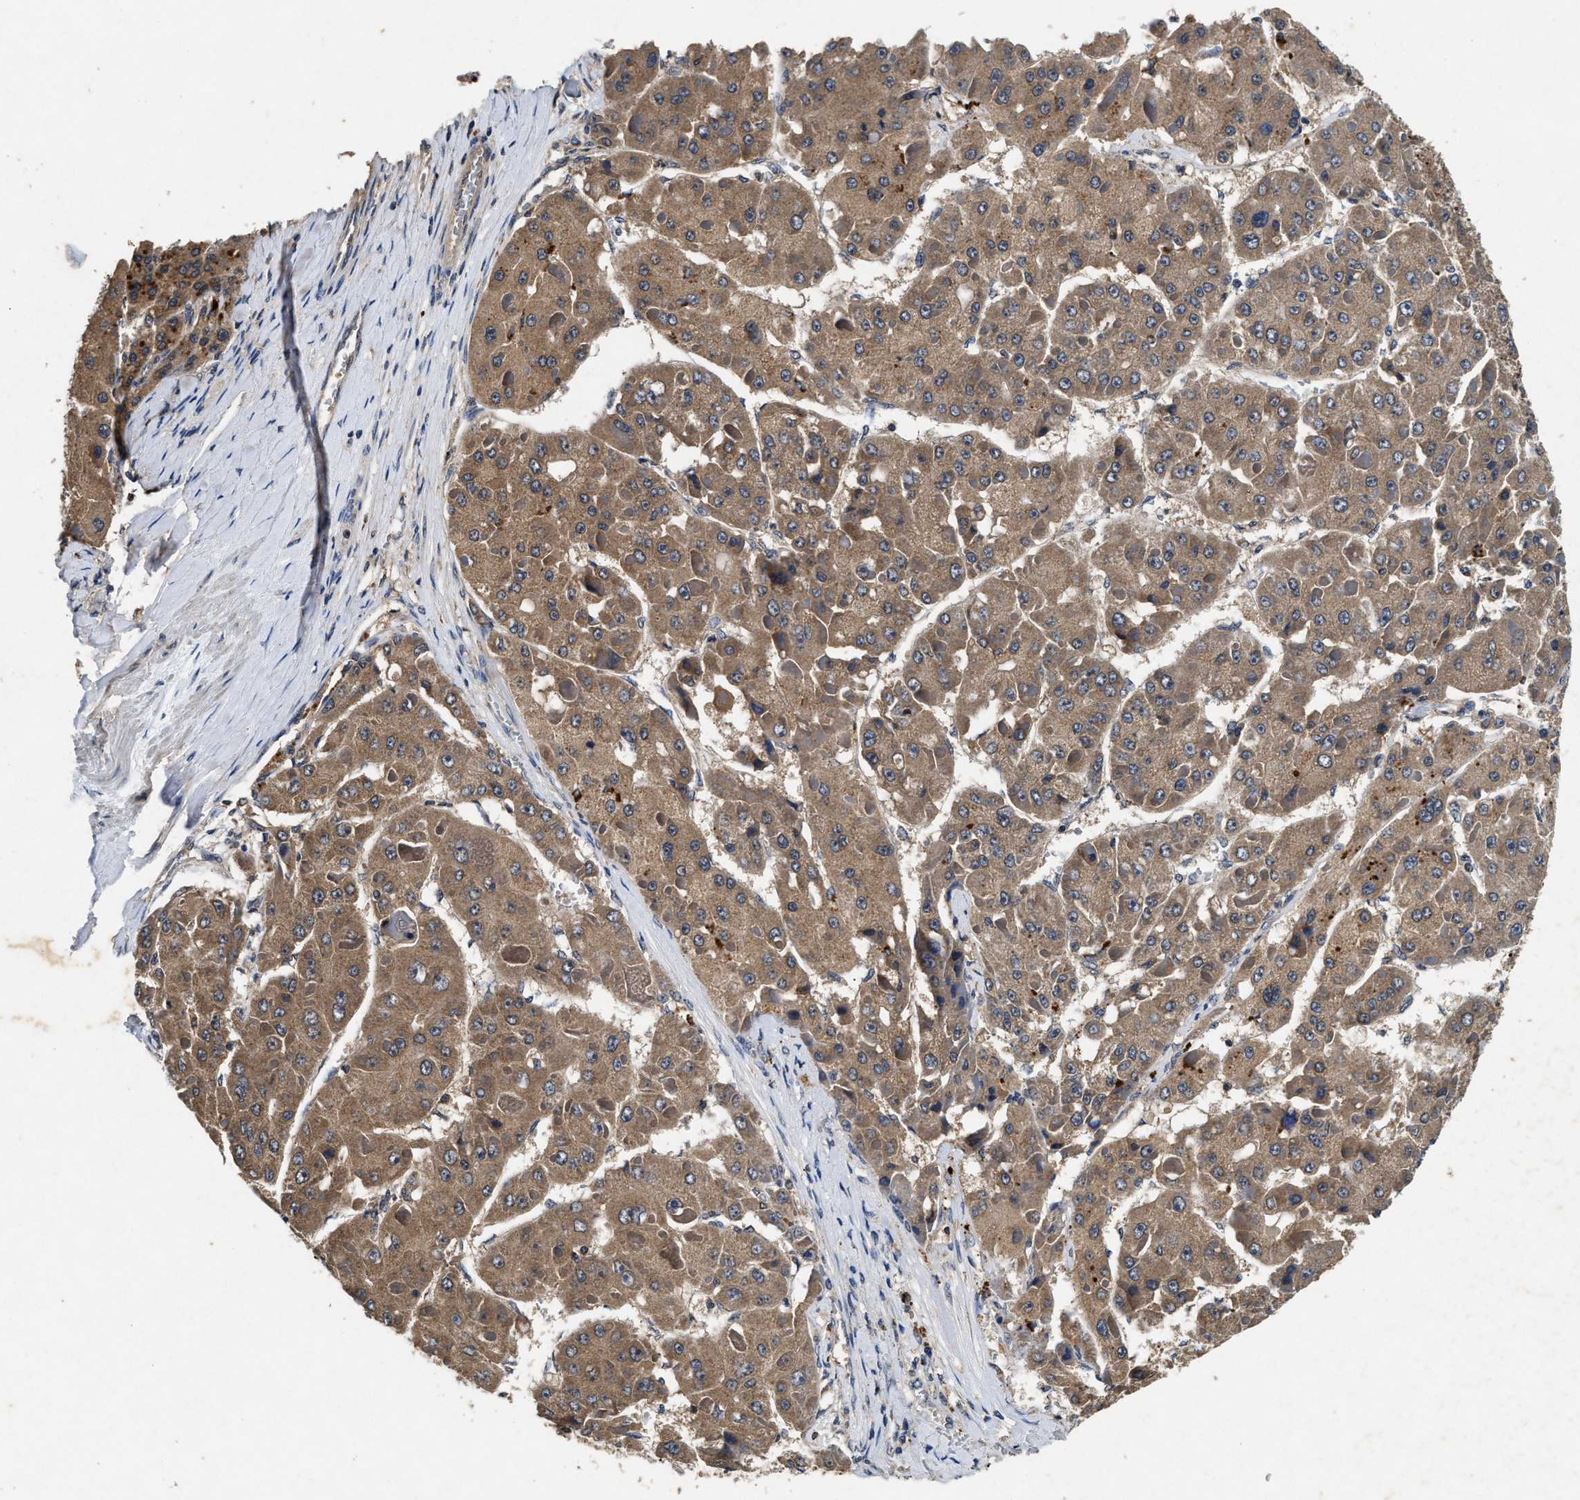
{"staining": {"intensity": "moderate", "quantity": ">75%", "location": "cytoplasmic/membranous"}, "tissue": "liver cancer", "cell_type": "Tumor cells", "image_type": "cancer", "snomed": [{"axis": "morphology", "description": "Carcinoma, Hepatocellular, NOS"}, {"axis": "topography", "description": "Liver"}], "caption": "The histopathology image reveals immunohistochemical staining of hepatocellular carcinoma (liver). There is moderate cytoplasmic/membranous expression is identified in about >75% of tumor cells. Immunohistochemistry (ihc) stains the protein in brown and the nuclei are stained blue.", "gene": "PDAP1", "patient": {"sex": "female", "age": 73}}